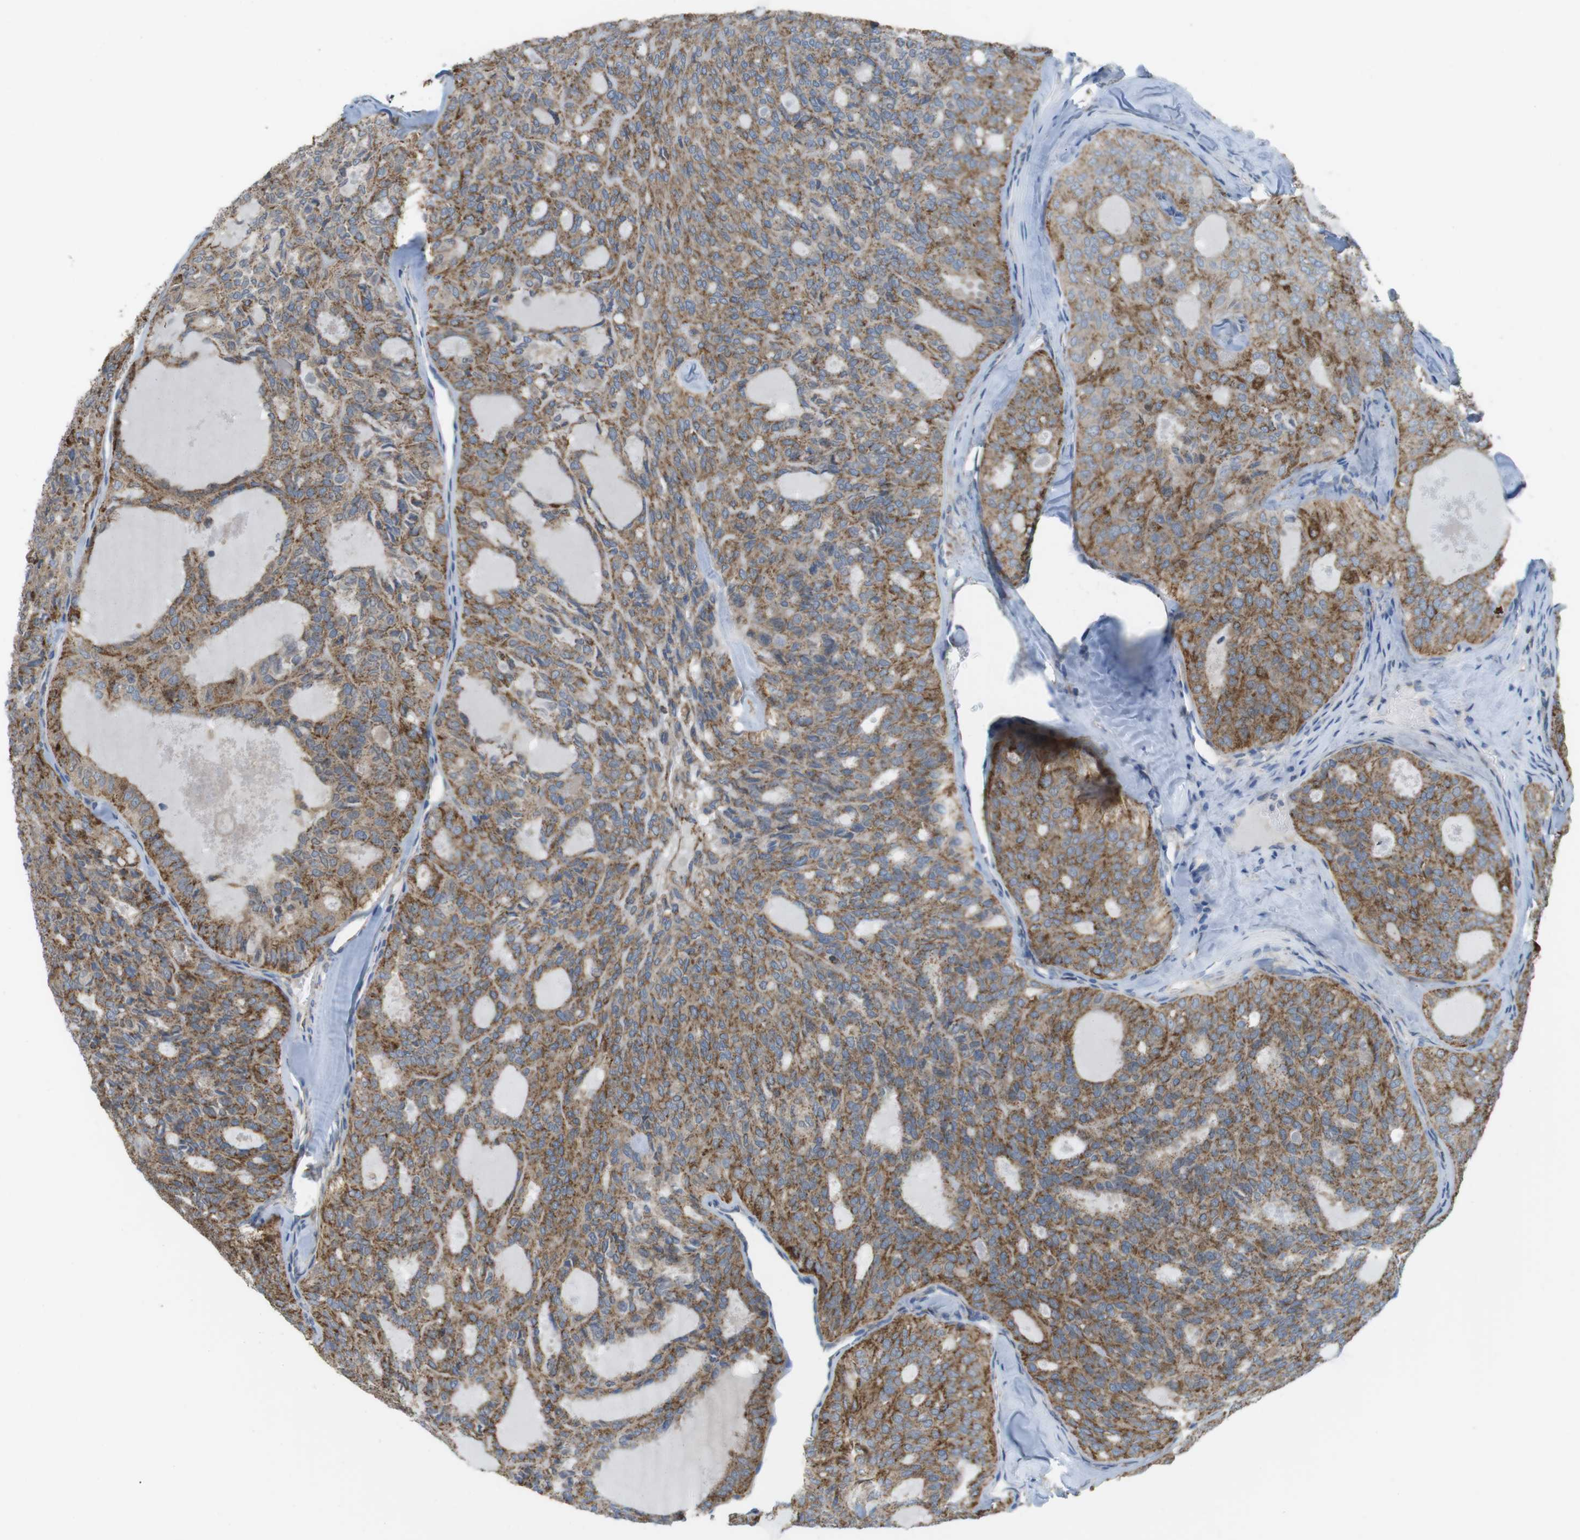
{"staining": {"intensity": "moderate", "quantity": ">75%", "location": "cytoplasmic/membranous"}, "tissue": "thyroid cancer", "cell_type": "Tumor cells", "image_type": "cancer", "snomed": [{"axis": "morphology", "description": "Follicular adenoma carcinoma, NOS"}, {"axis": "topography", "description": "Thyroid gland"}], "caption": "Tumor cells demonstrate moderate cytoplasmic/membranous expression in about >75% of cells in thyroid follicular adenoma carcinoma.", "gene": "GRIK2", "patient": {"sex": "male", "age": 75}}